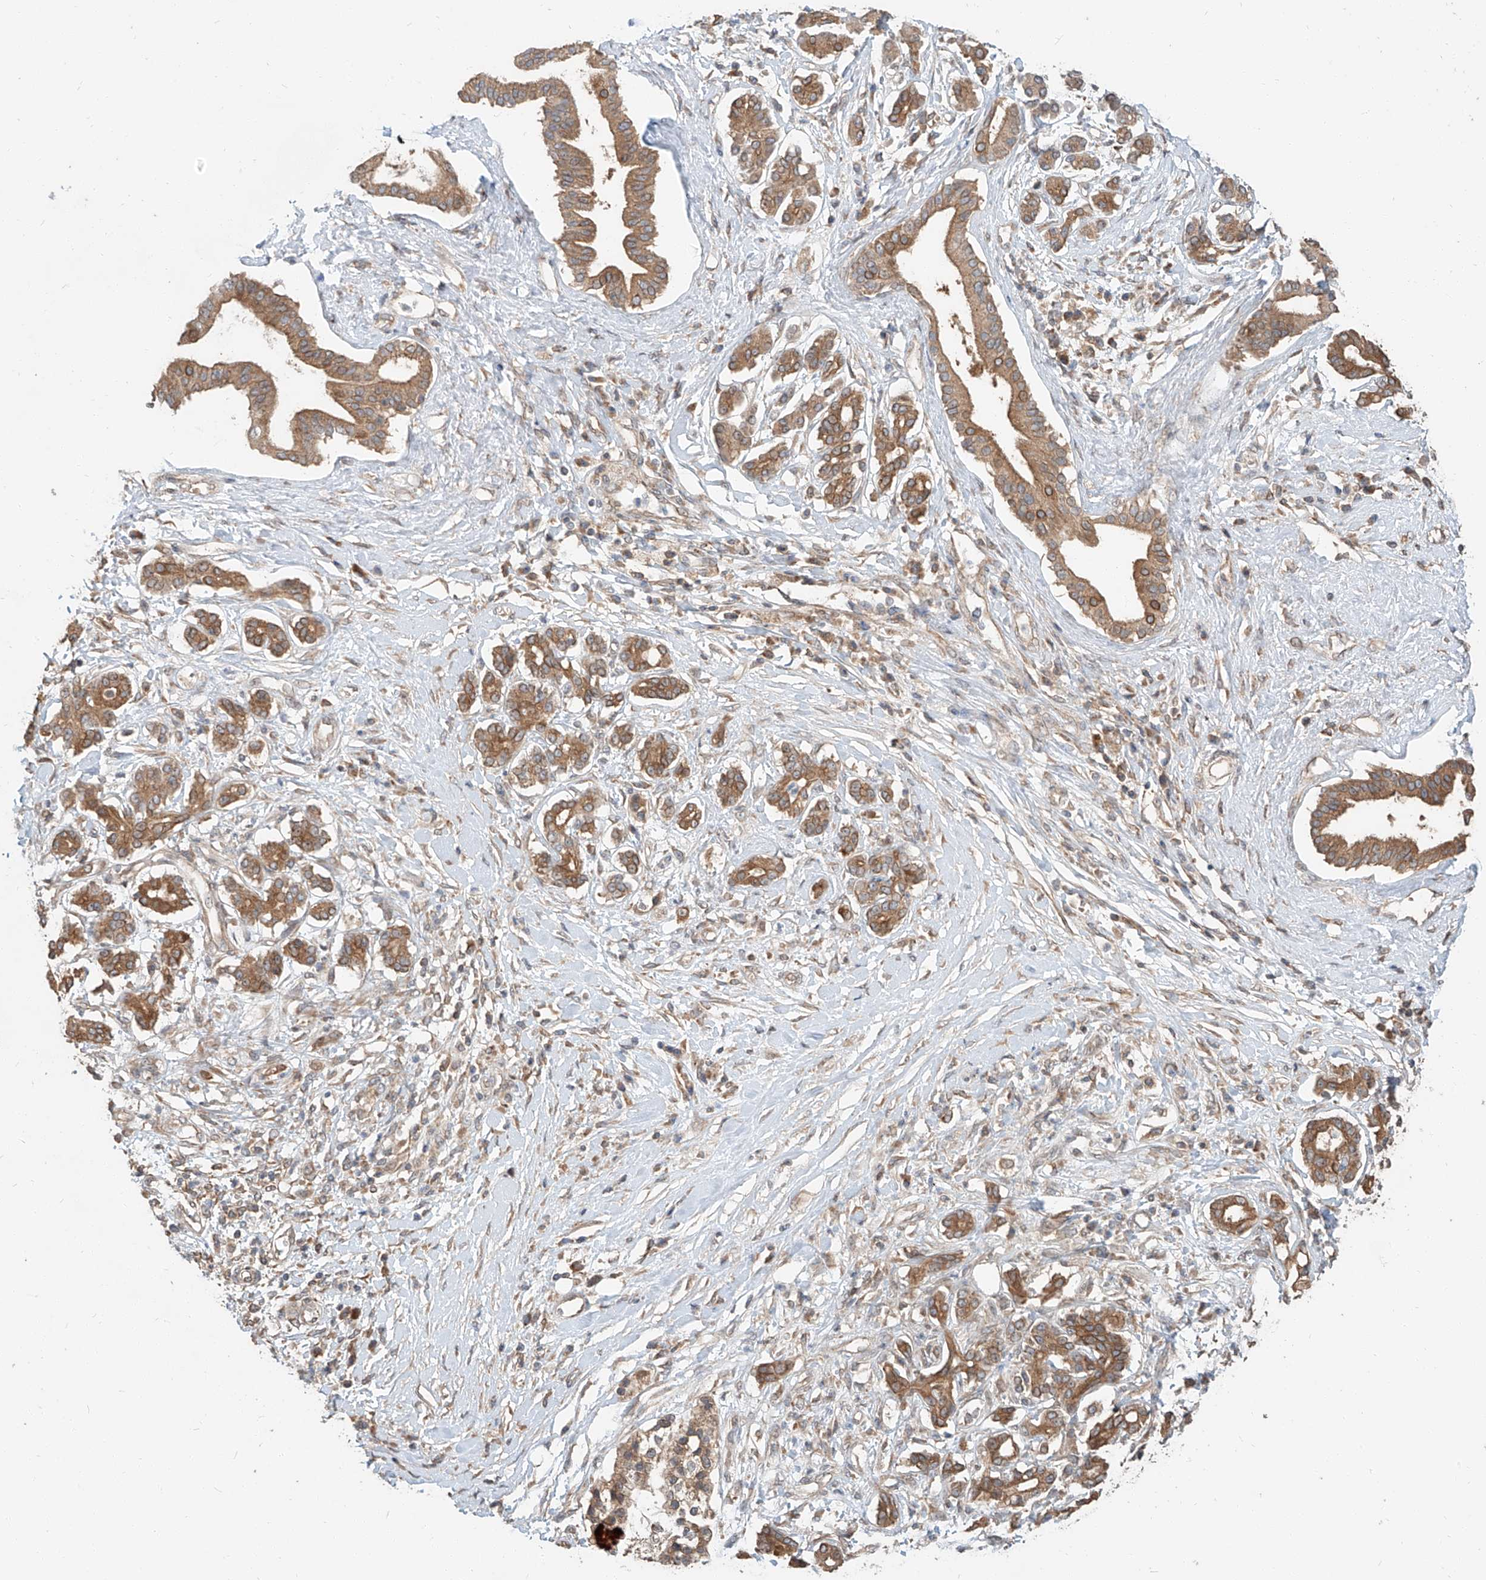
{"staining": {"intensity": "moderate", "quantity": ">75%", "location": "cytoplasmic/membranous"}, "tissue": "pancreatic cancer", "cell_type": "Tumor cells", "image_type": "cancer", "snomed": [{"axis": "morphology", "description": "Inflammation, NOS"}, {"axis": "morphology", "description": "Adenocarcinoma, NOS"}, {"axis": "topography", "description": "Pancreas"}], "caption": "Immunohistochemistry photomicrograph of neoplastic tissue: human pancreatic cancer (adenocarcinoma) stained using IHC demonstrates medium levels of moderate protein expression localized specifically in the cytoplasmic/membranous of tumor cells, appearing as a cytoplasmic/membranous brown color.", "gene": "STX19", "patient": {"sex": "female", "age": 56}}